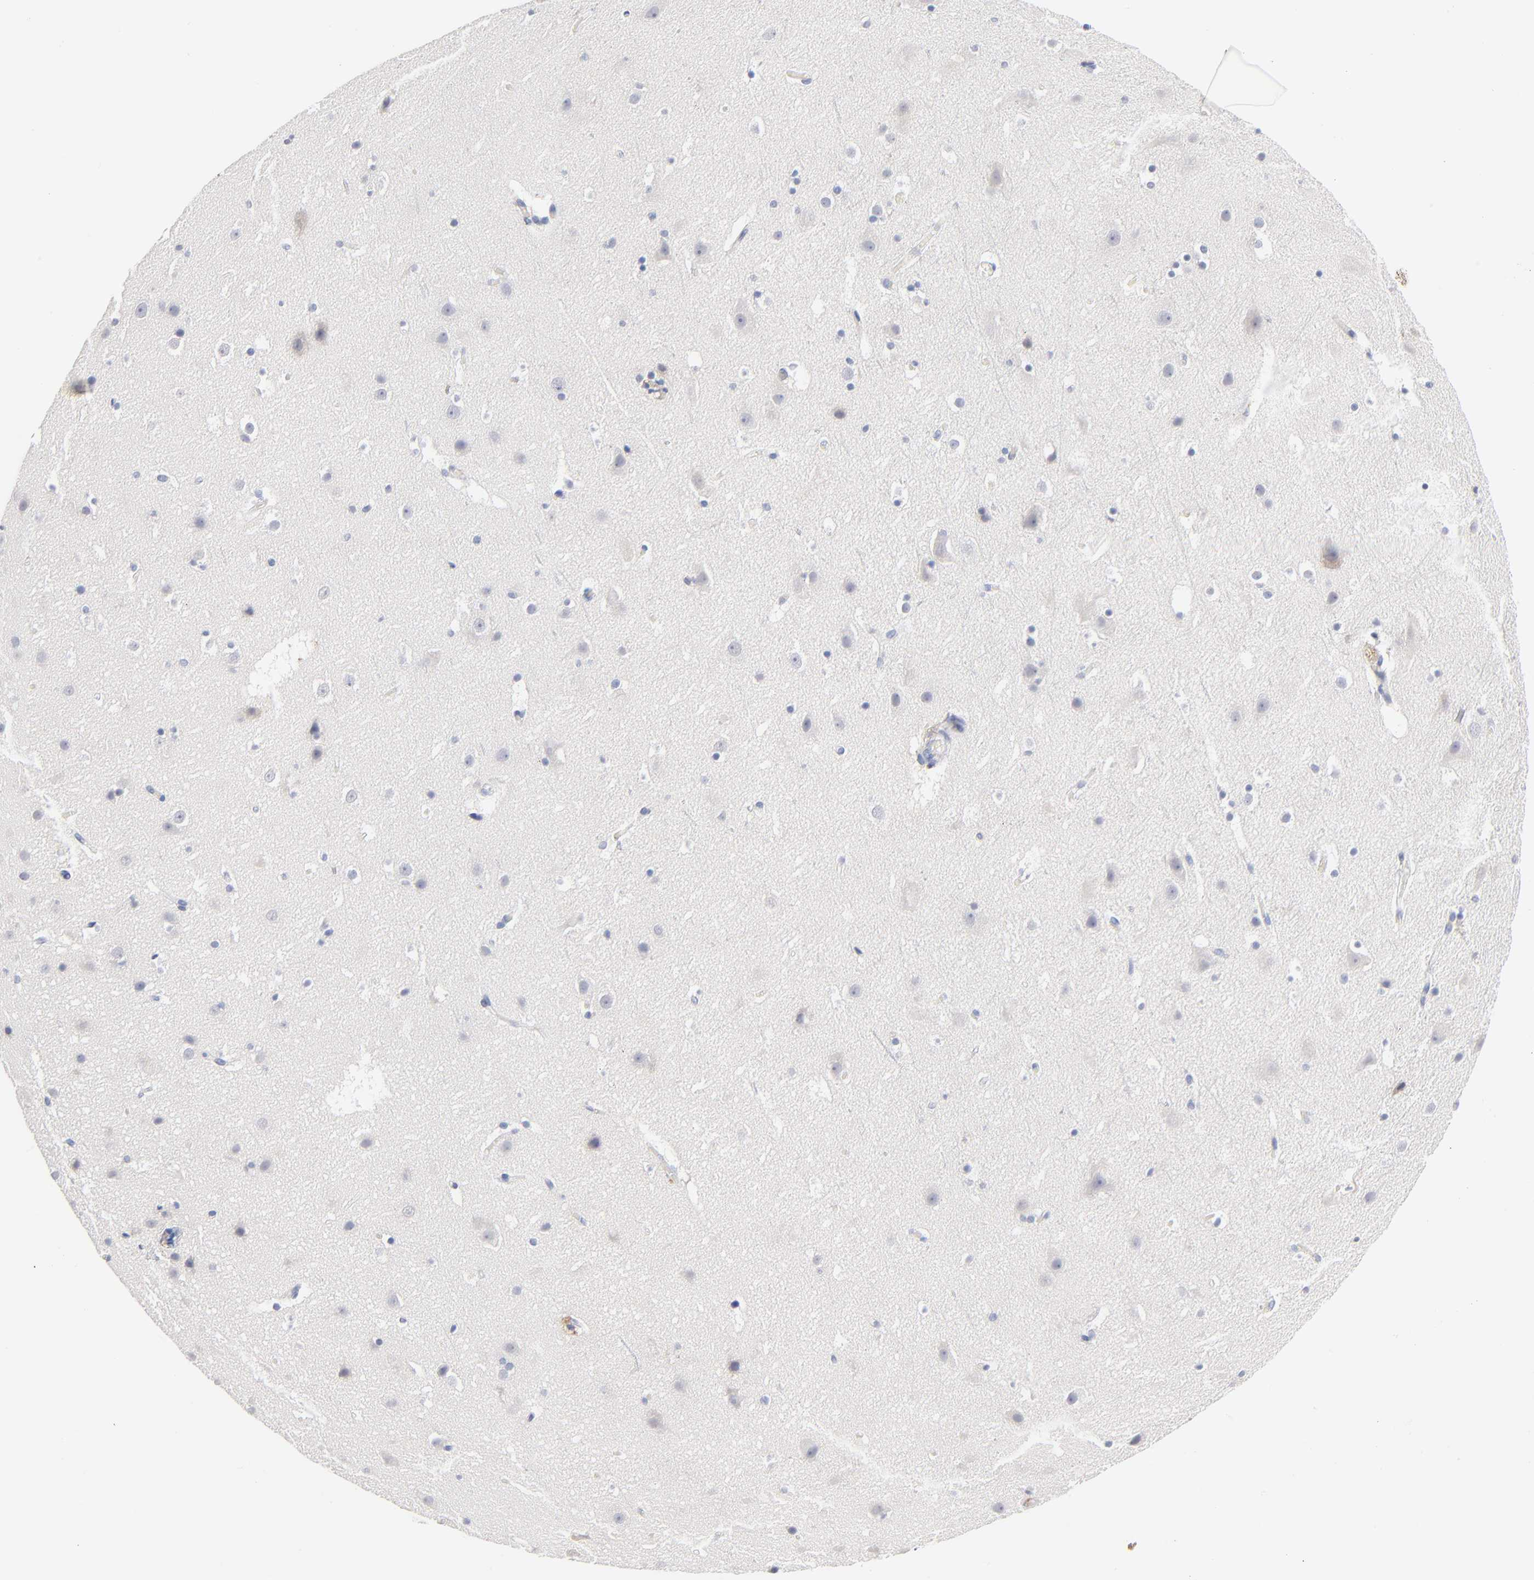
{"staining": {"intensity": "negative", "quantity": "none", "location": "none"}, "tissue": "cerebral cortex", "cell_type": "Endothelial cells", "image_type": "normal", "snomed": [{"axis": "morphology", "description": "Normal tissue, NOS"}, {"axis": "topography", "description": "Cerebral cortex"}], "caption": "A high-resolution image shows immunohistochemistry (IHC) staining of benign cerebral cortex, which reveals no significant positivity in endothelial cells. The staining is performed using DAB (3,3'-diaminobenzidine) brown chromogen with nuclei counter-stained in using hematoxylin.", "gene": "F12", "patient": {"sex": "male", "age": 45}}